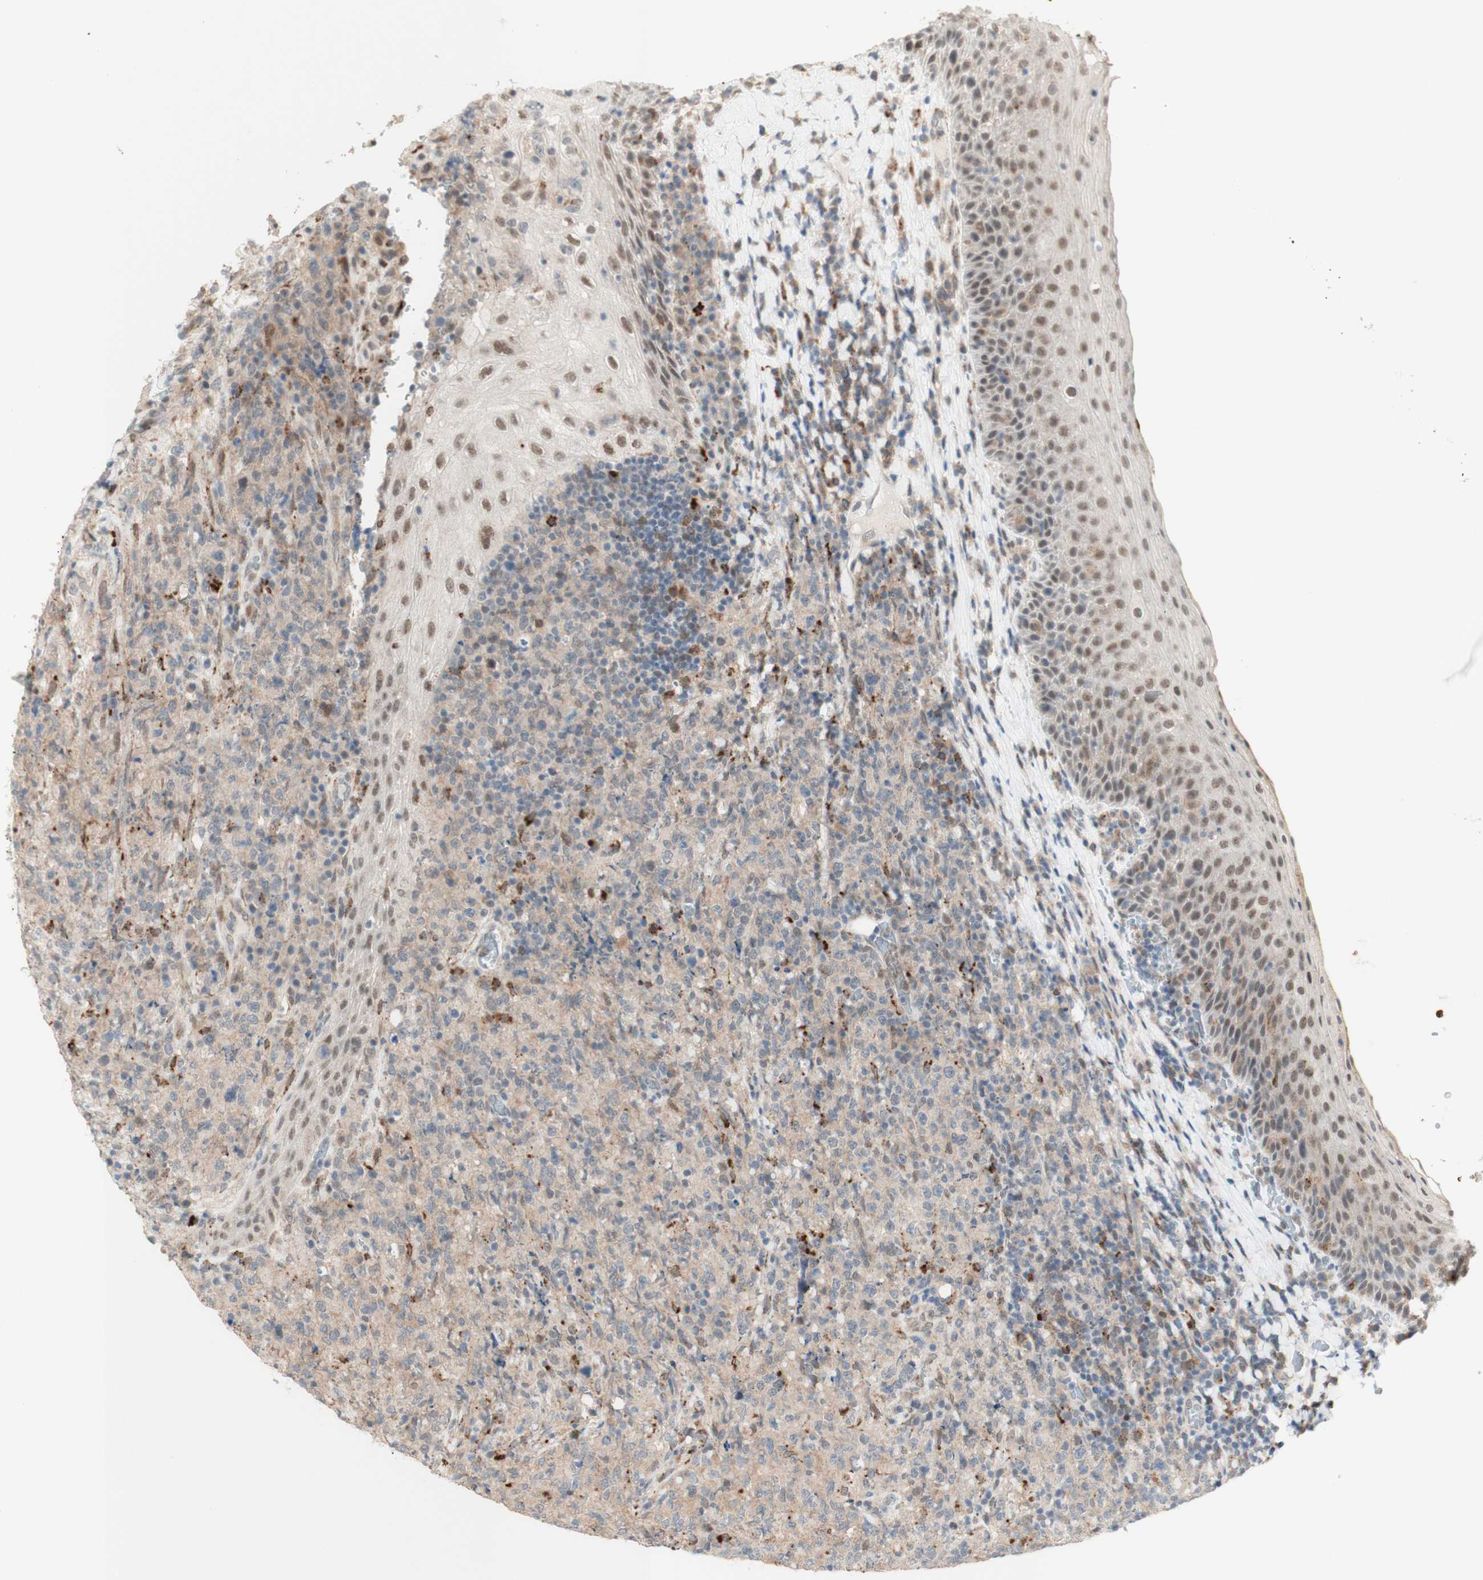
{"staining": {"intensity": "weak", "quantity": ">75%", "location": "cytoplasmic/membranous"}, "tissue": "lymphoma", "cell_type": "Tumor cells", "image_type": "cancer", "snomed": [{"axis": "morphology", "description": "Malignant lymphoma, non-Hodgkin's type, High grade"}, {"axis": "topography", "description": "Tonsil"}], "caption": "This is an image of IHC staining of lymphoma, which shows weak positivity in the cytoplasmic/membranous of tumor cells.", "gene": "GAPT", "patient": {"sex": "female", "age": 36}}